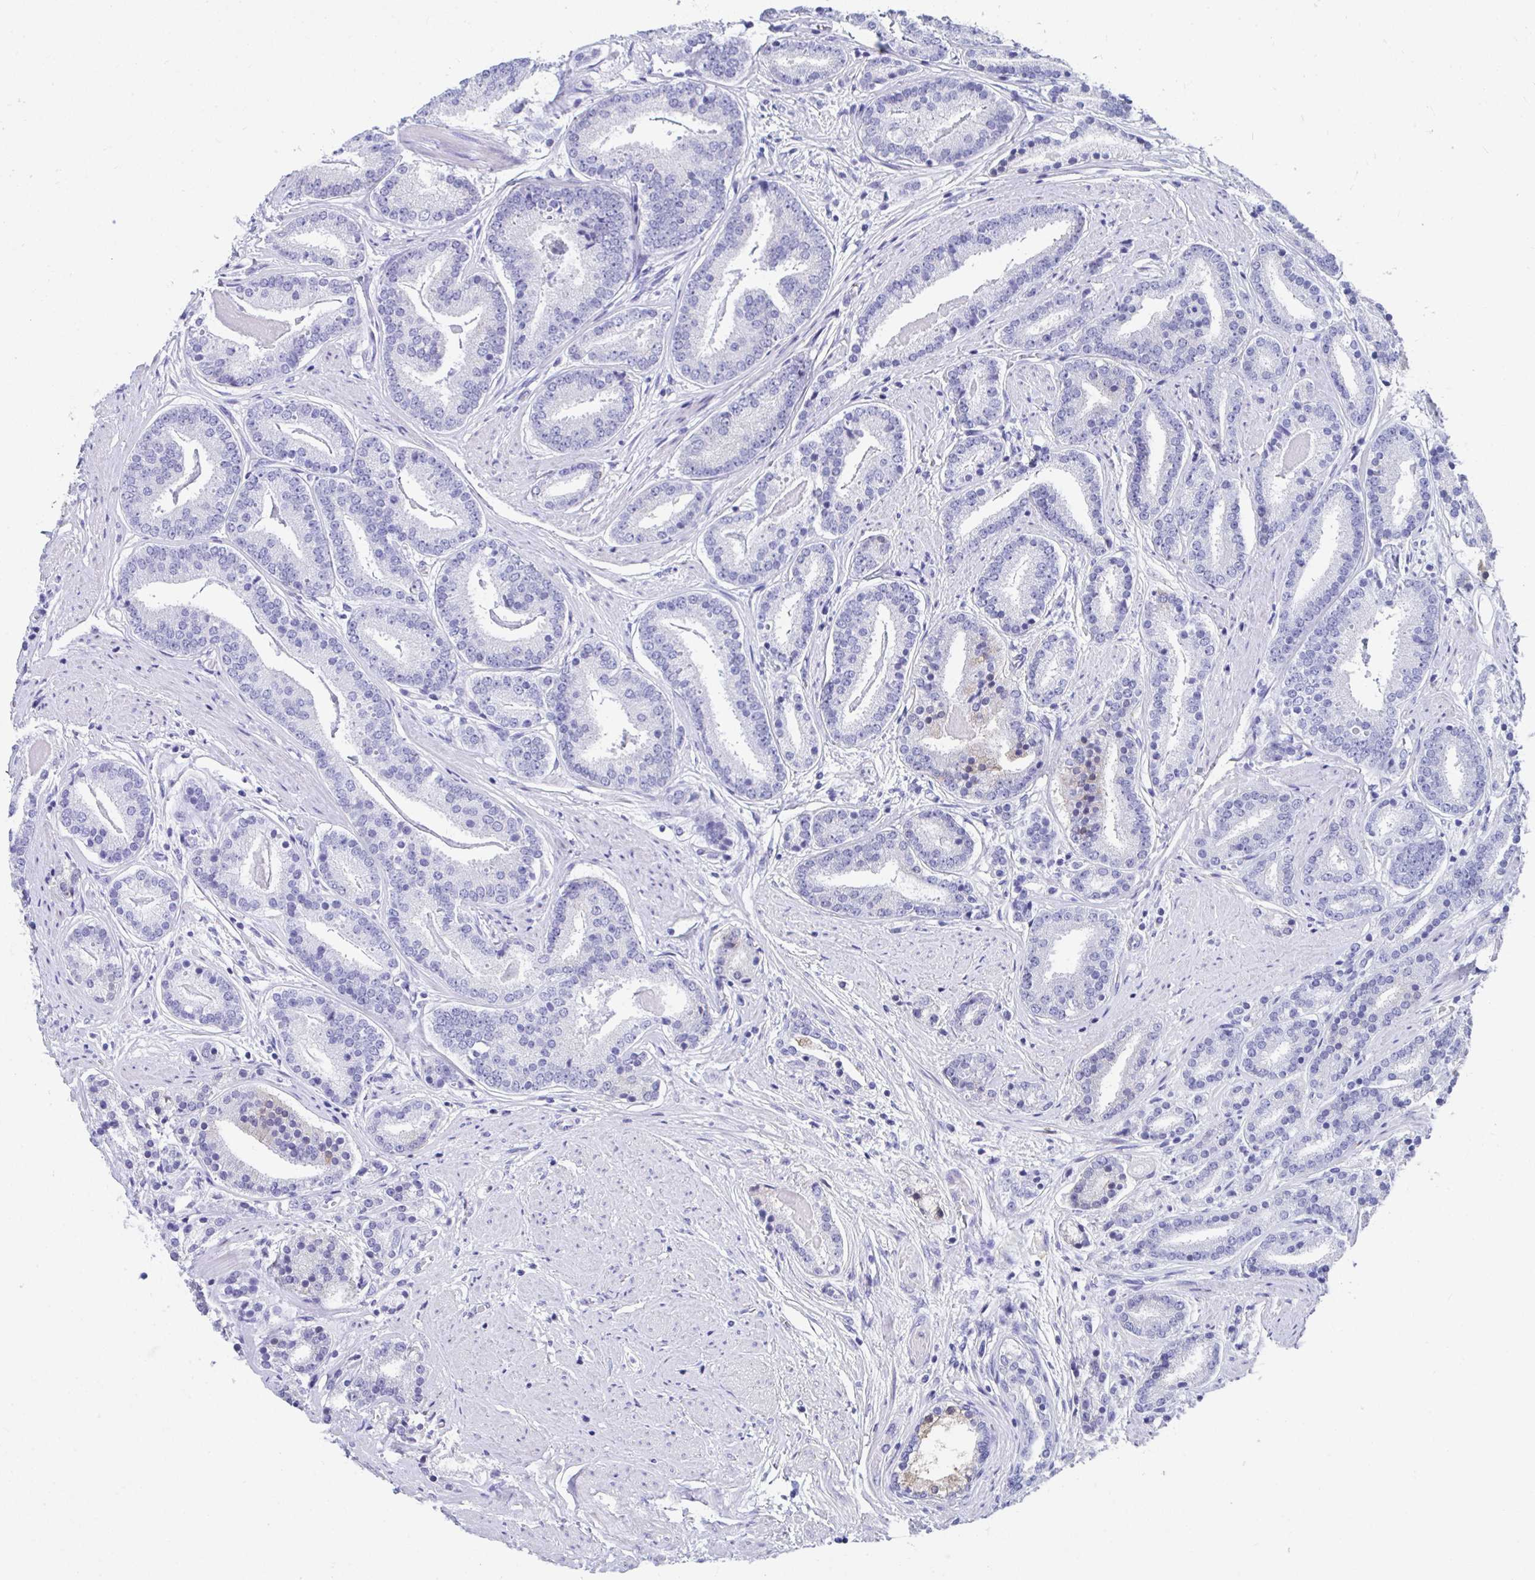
{"staining": {"intensity": "negative", "quantity": "none", "location": "none"}, "tissue": "prostate cancer", "cell_type": "Tumor cells", "image_type": "cancer", "snomed": [{"axis": "morphology", "description": "Adenocarcinoma, High grade"}, {"axis": "topography", "description": "Prostate"}], "caption": "A photomicrograph of human prostate adenocarcinoma (high-grade) is negative for staining in tumor cells.", "gene": "HGD", "patient": {"sex": "male", "age": 63}}